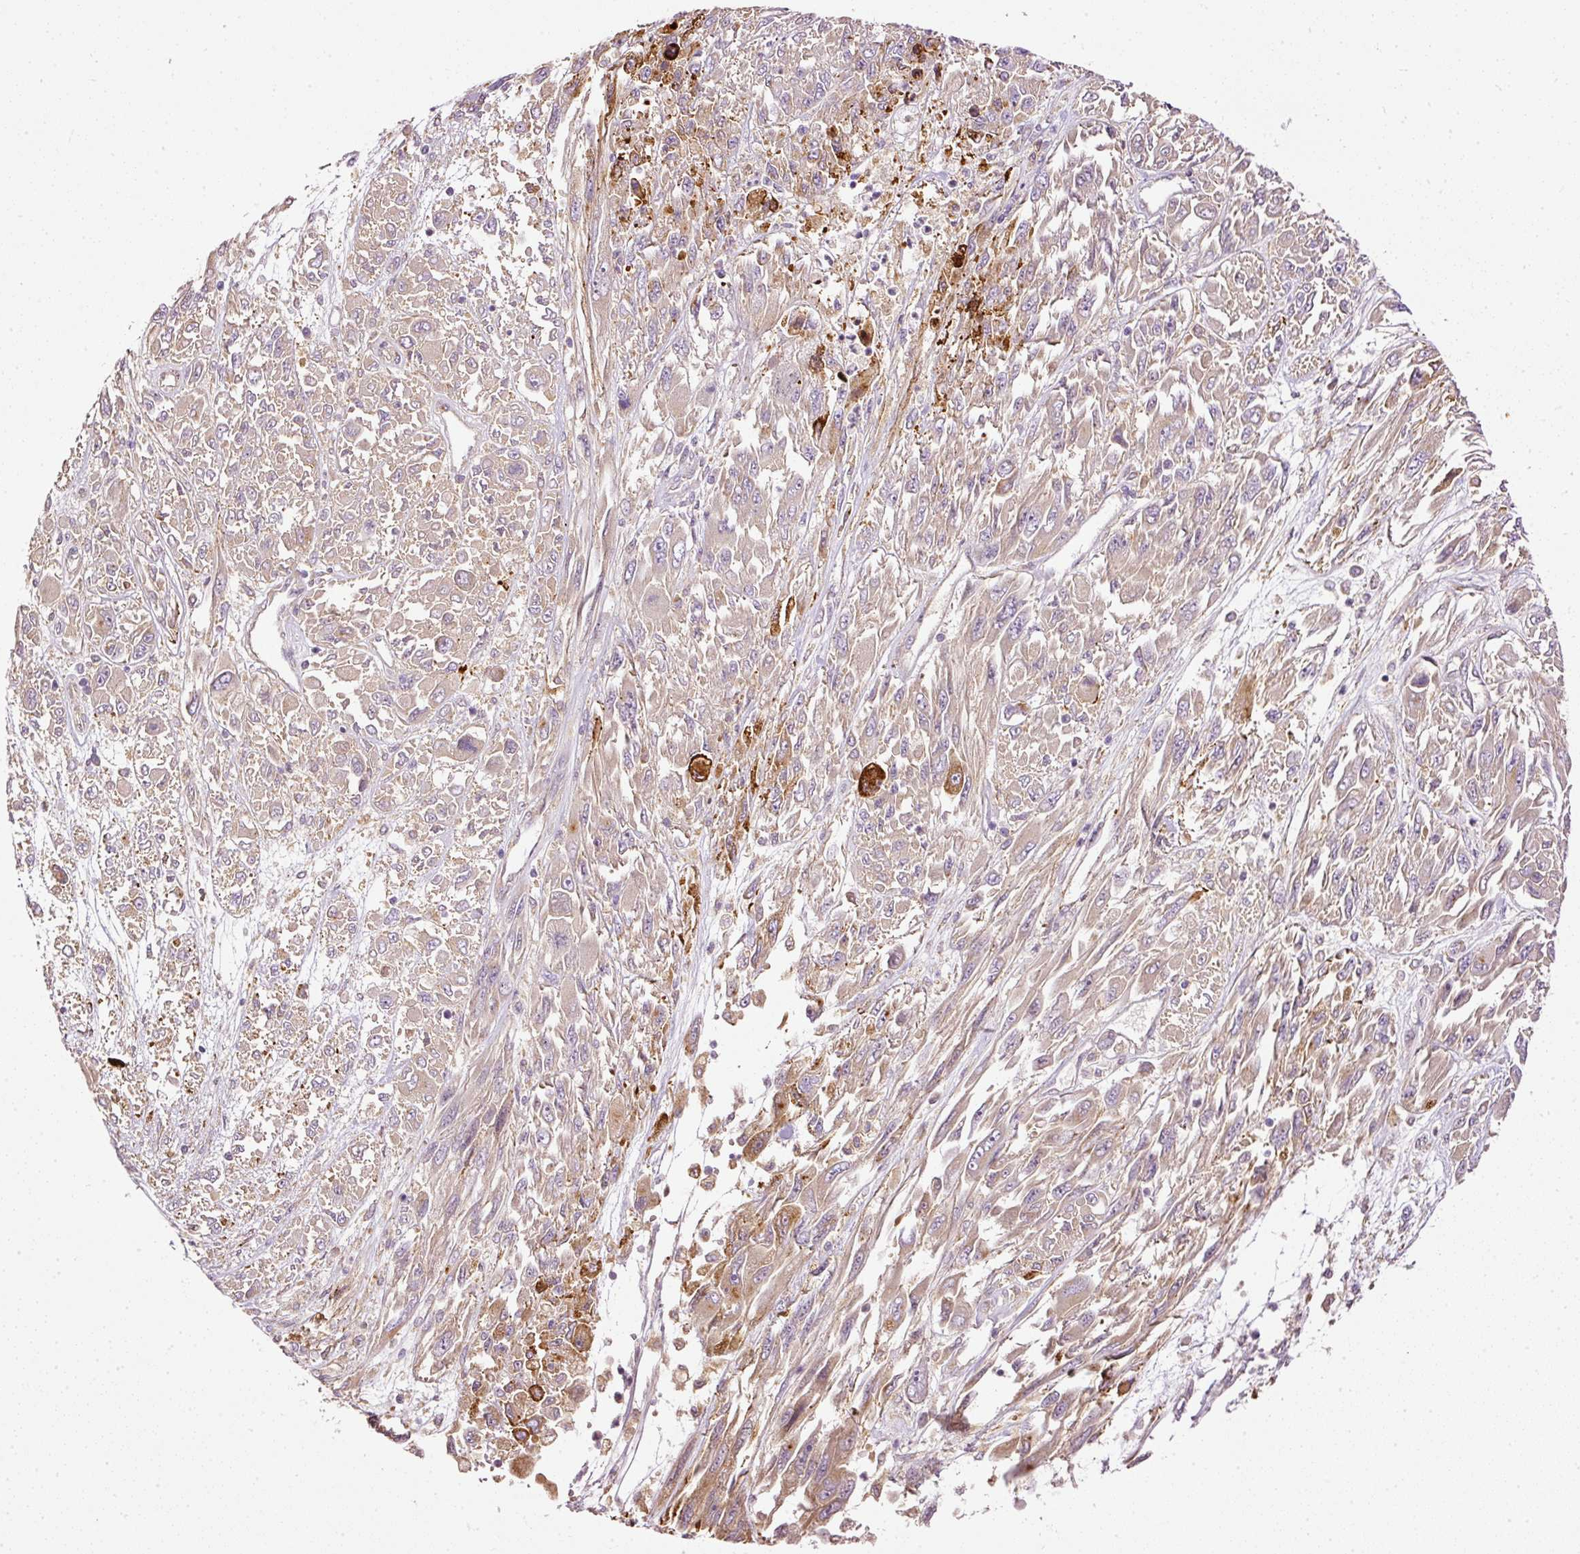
{"staining": {"intensity": "negative", "quantity": "none", "location": "none"}, "tissue": "melanoma", "cell_type": "Tumor cells", "image_type": "cancer", "snomed": [{"axis": "morphology", "description": "Malignant melanoma, NOS"}, {"axis": "topography", "description": "Skin"}], "caption": "Immunohistochemistry histopathology image of human malignant melanoma stained for a protein (brown), which shows no expression in tumor cells.", "gene": "PAQR9", "patient": {"sex": "female", "age": 91}}